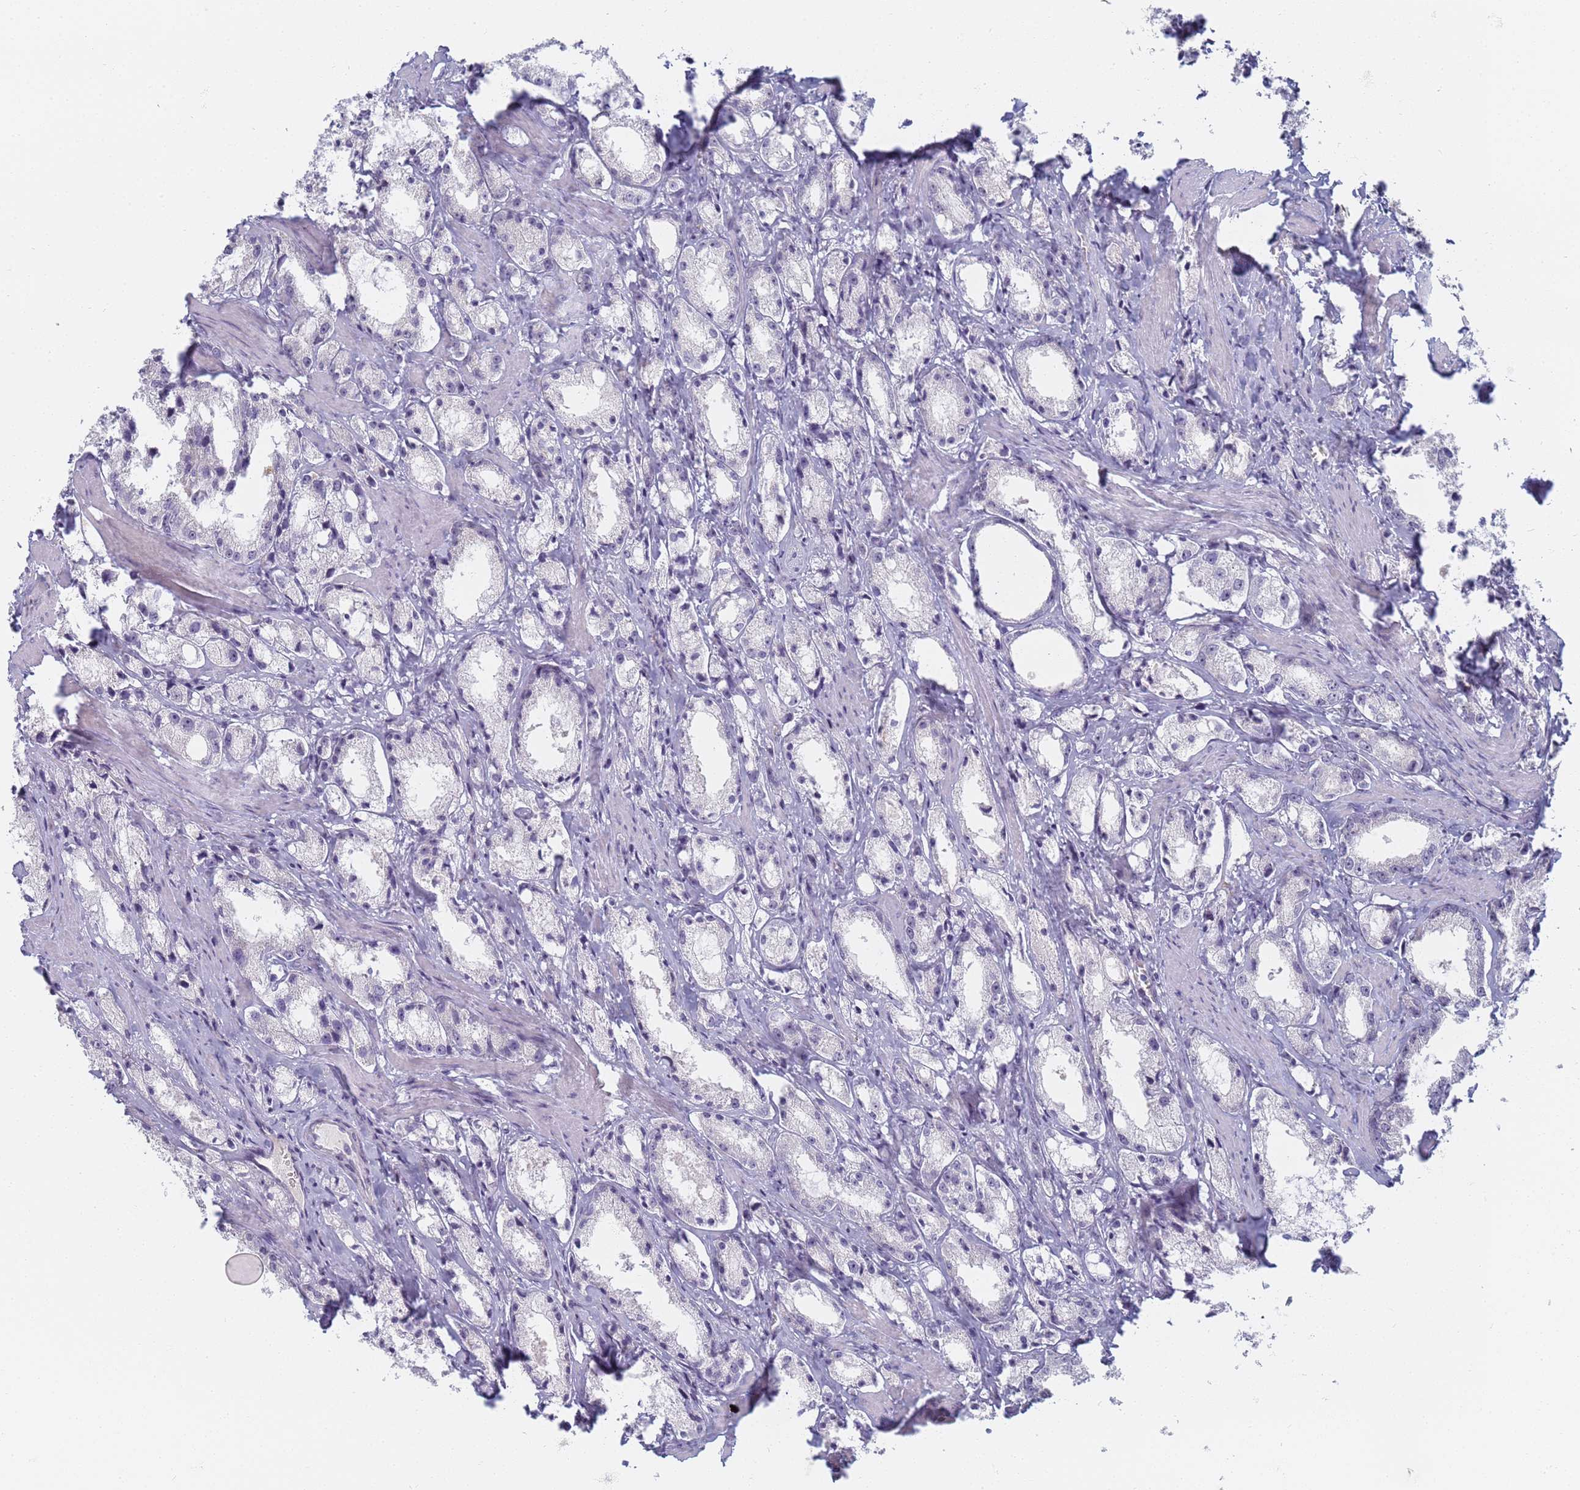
{"staining": {"intensity": "negative", "quantity": "none", "location": "none"}, "tissue": "prostate cancer", "cell_type": "Tumor cells", "image_type": "cancer", "snomed": [{"axis": "morphology", "description": "Adenocarcinoma, High grade"}, {"axis": "topography", "description": "Prostate"}], "caption": "The micrograph demonstrates no staining of tumor cells in prostate cancer (adenocarcinoma (high-grade)).", "gene": "SLC38A9", "patient": {"sex": "male", "age": 66}}